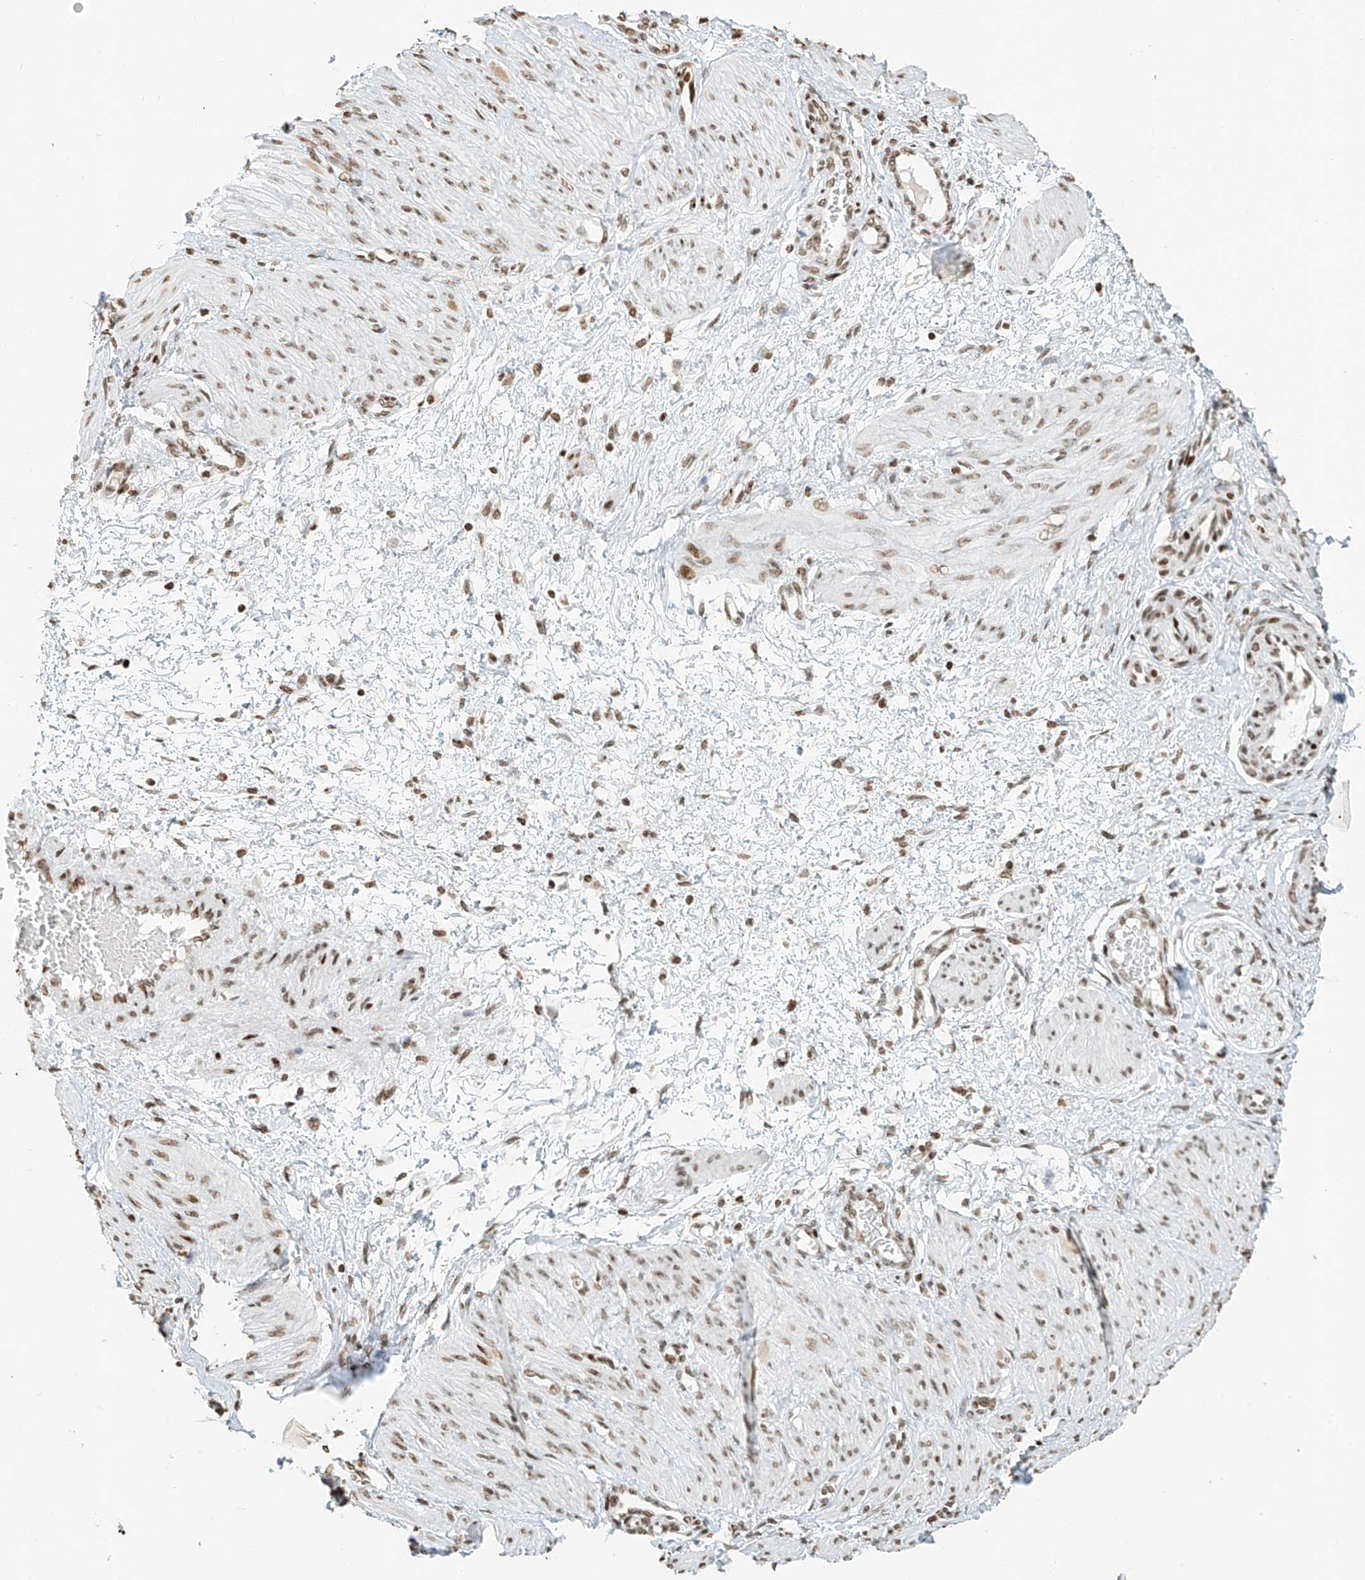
{"staining": {"intensity": "weak", "quantity": ">75%", "location": "nuclear"}, "tissue": "smooth muscle", "cell_type": "Smooth muscle cells", "image_type": "normal", "snomed": [{"axis": "morphology", "description": "Normal tissue, NOS"}, {"axis": "topography", "description": "Endometrium"}], "caption": "Immunohistochemistry micrograph of normal human smooth muscle stained for a protein (brown), which shows low levels of weak nuclear expression in about >75% of smooth muscle cells.", "gene": "C17orf58", "patient": {"sex": "female", "age": 33}}